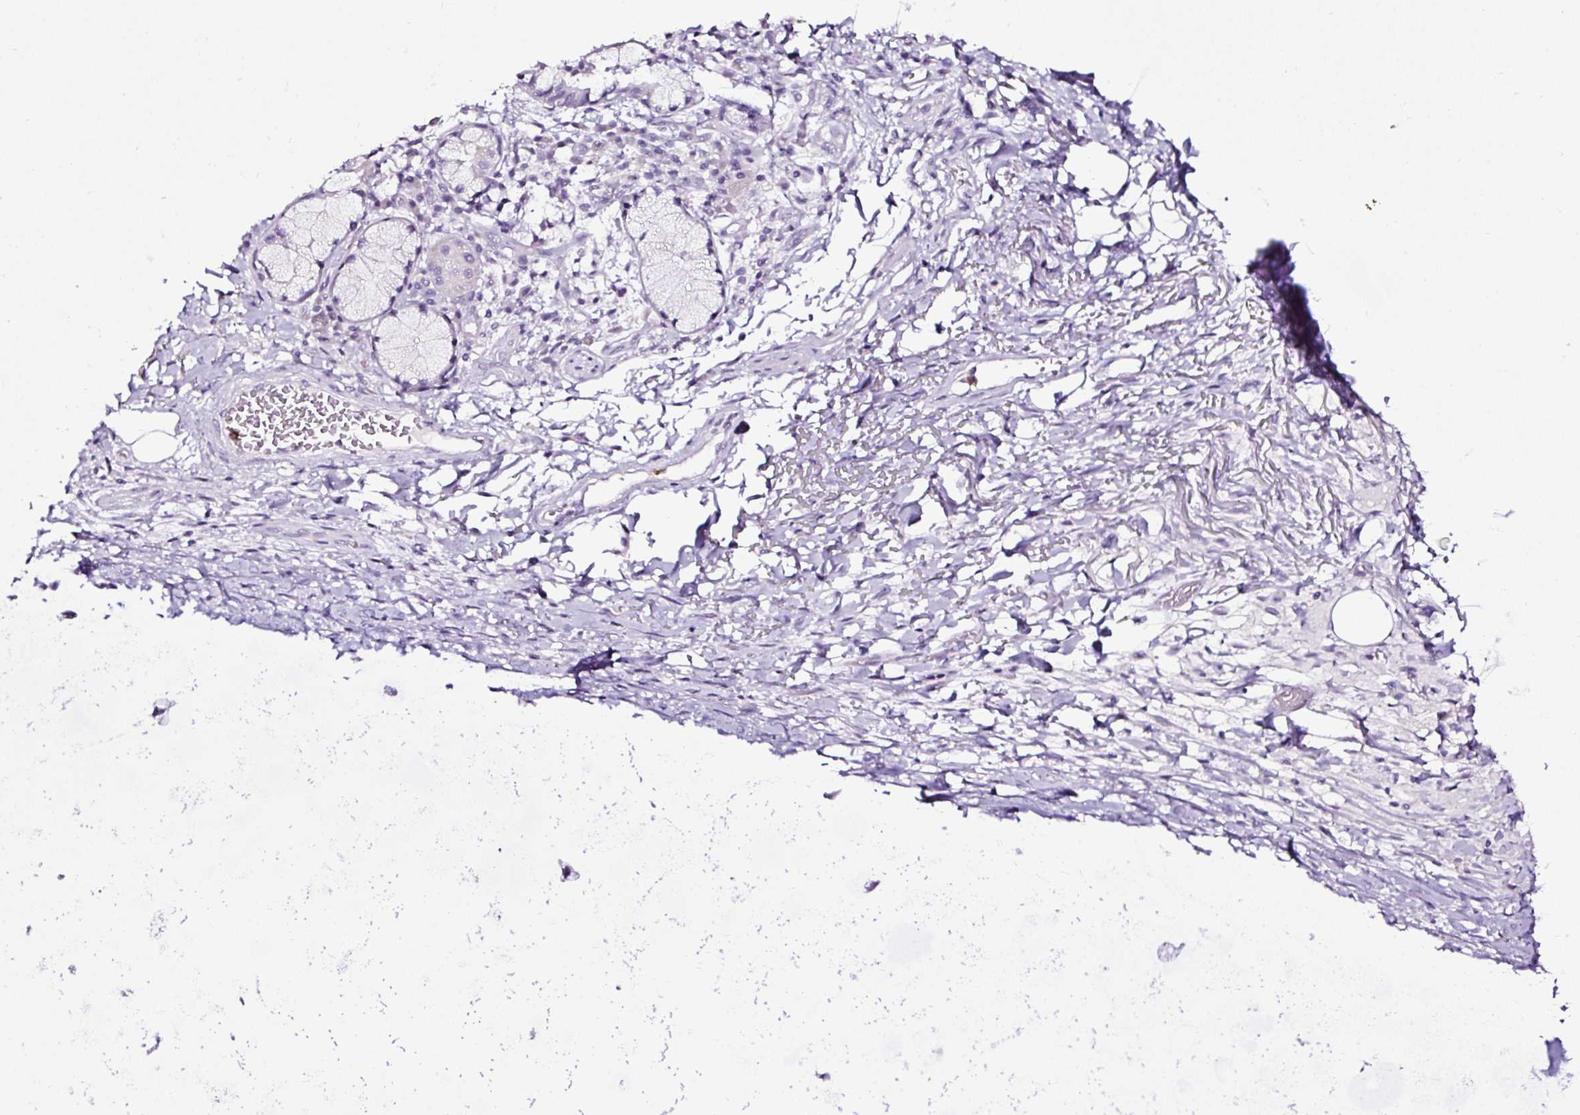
{"staining": {"intensity": "negative", "quantity": "none", "location": "none"}, "tissue": "adipose tissue", "cell_type": "Adipocytes", "image_type": "normal", "snomed": [{"axis": "morphology", "description": "Normal tissue, NOS"}, {"axis": "topography", "description": "Cartilage tissue"}, {"axis": "topography", "description": "Bronchus"}], "caption": "The IHC micrograph has no significant positivity in adipocytes of adipose tissue.", "gene": "SLC7A8", "patient": {"sex": "male", "age": 56}}